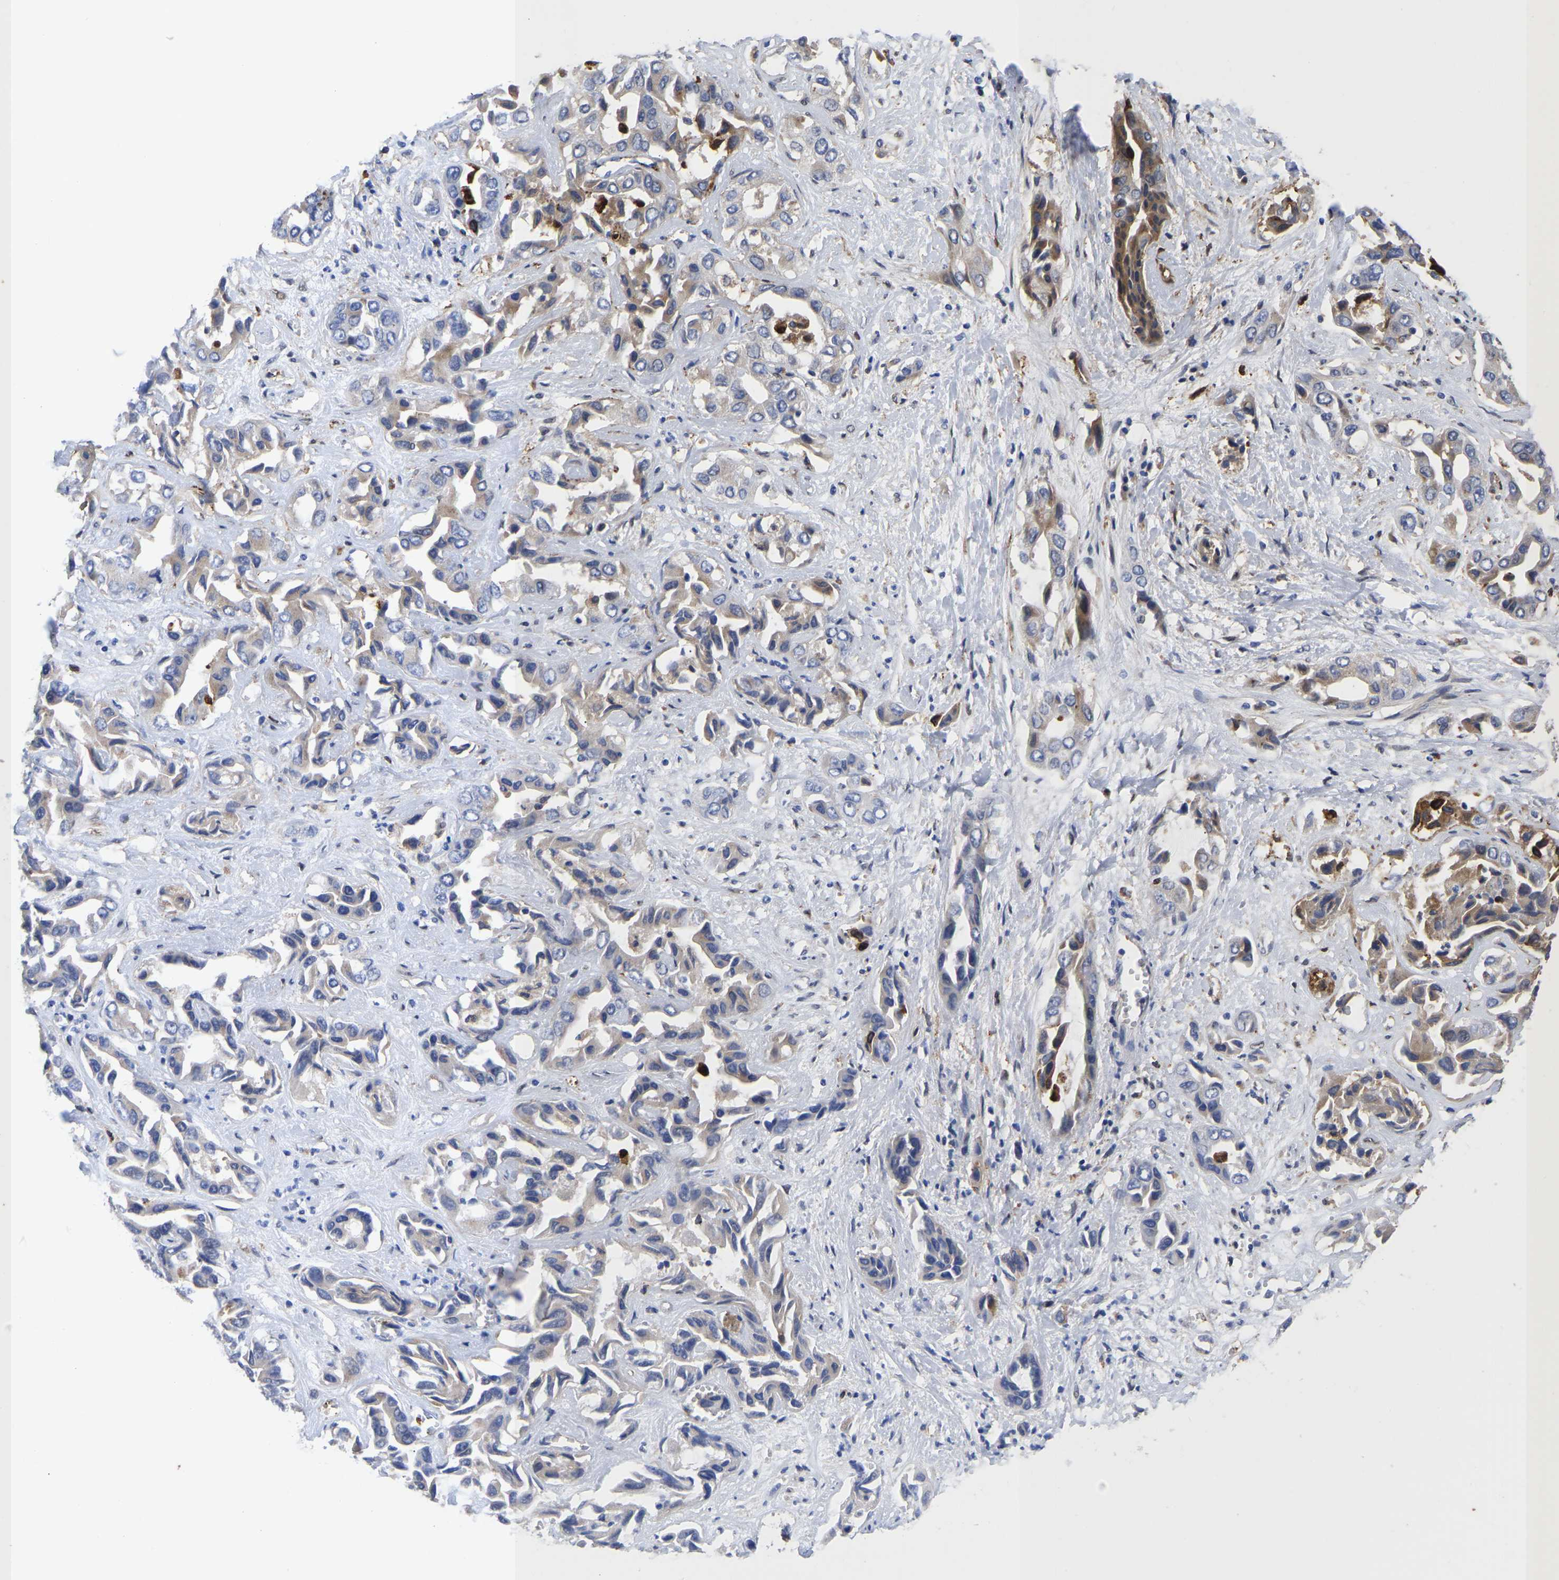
{"staining": {"intensity": "weak", "quantity": "<25%", "location": "cytoplasmic/membranous"}, "tissue": "liver cancer", "cell_type": "Tumor cells", "image_type": "cancer", "snomed": [{"axis": "morphology", "description": "Cholangiocarcinoma"}, {"axis": "topography", "description": "Liver"}], "caption": "An image of human liver cancer is negative for staining in tumor cells. (DAB (3,3'-diaminobenzidine) immunohistochemistry (IHC), high magnification).", "gene": "LIF", "patient": {"sex": "female", "age": 52}}